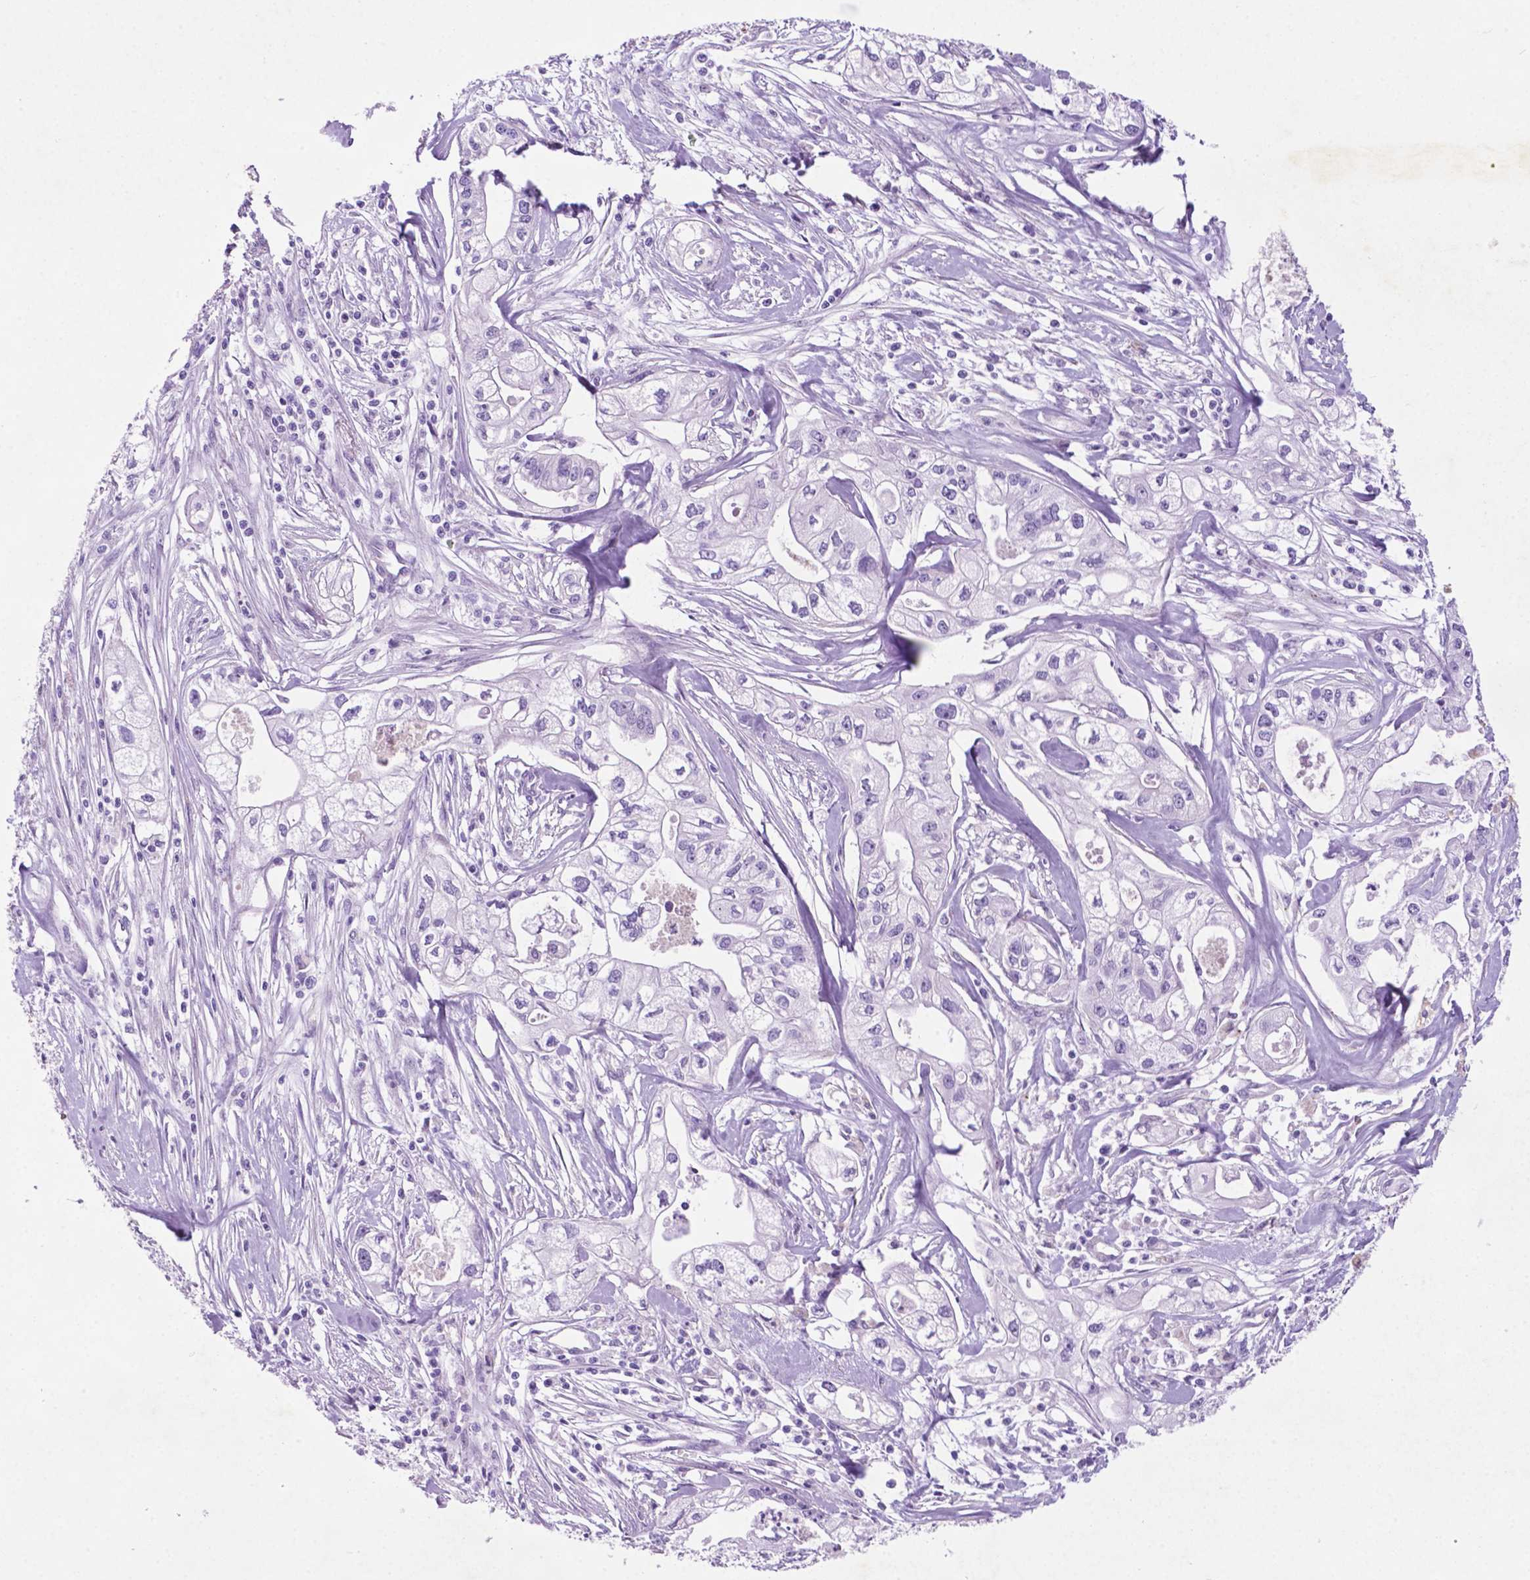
{"staining": {"intensity": "negative", "quantity": "none", "location": "none"}, "tissue": "pancreatic cancer", "cell_type": "Tumor cells", "image_type": "cancer", "snomed": [{"axis": "morphology", "description": "Adenocarcinoma, NOS"}, {"axis": "topography", "description": "Pancreas"}], "caption": "Immunohistochemistry (IHC) micrograph of neoplastic tissue: human pancreatic cancer (adenocarcinoma) stained with DAB (3,3'-diaminobenzidine) demonstrates no significant protein staining in tumor cells.", "gene": "C18orf21", "patient": {"sex": "male", "age": 70}}